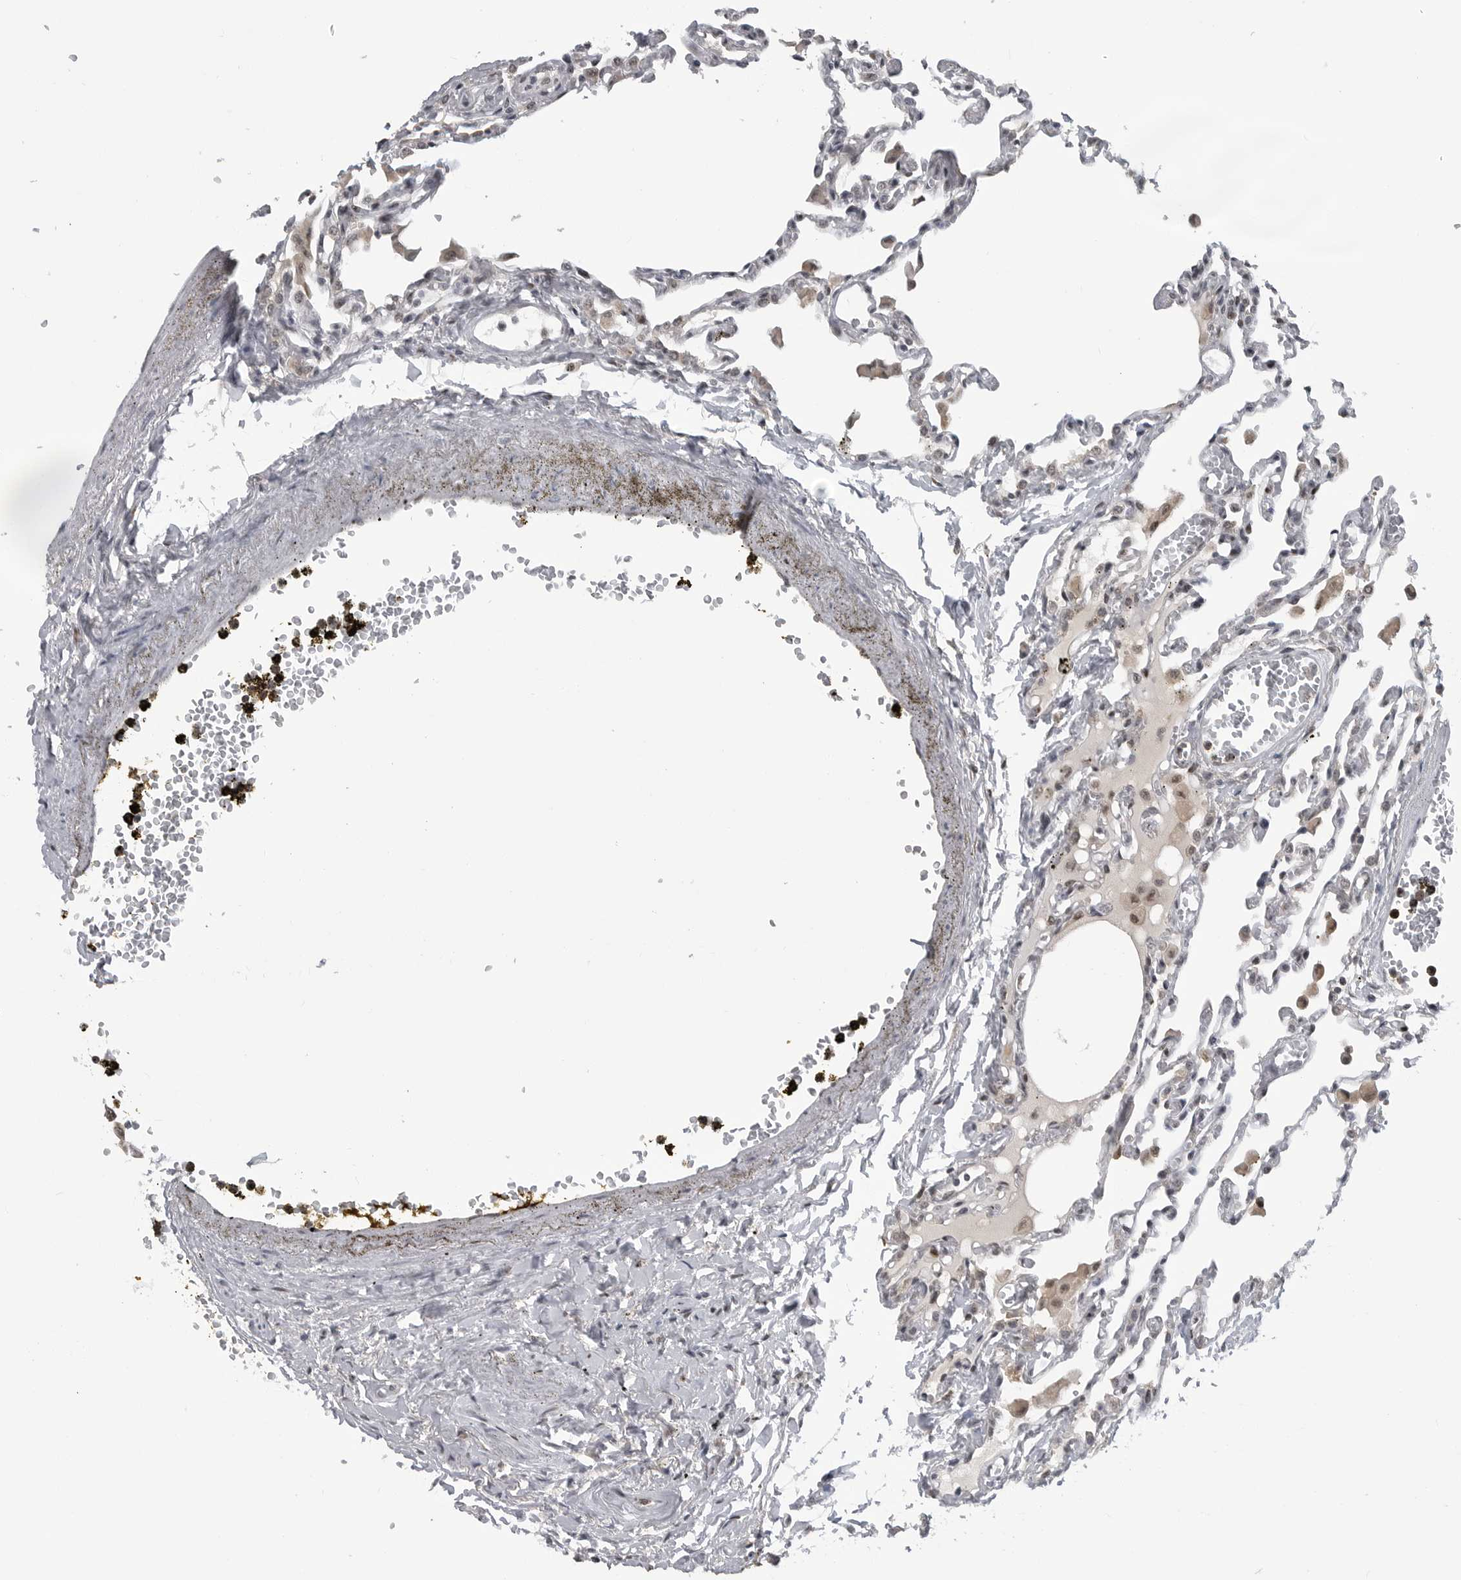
{"staining": {"intensity": "moderate", "quantity": "<25%", "location": "nuclear"}, "tissue": "lung", "cell_type": "Alveolar cells", "image_type": "normal", "snomed": [{"axis": "morphology", "description": "Normal tissue, NOS"}, {"axis": "topography", "description": "Bronchus"}, {"axis": "topography", "description": "Lung"}], "caption": "An immunohistochemistry (IHC) image of unremarkable tissue is shown. Protein staining in brown highlights moderate nuclear positivity in lung within alveolar cells.", "gene": "C8orf58", "patient": {"sex": "female", "age": 49}}